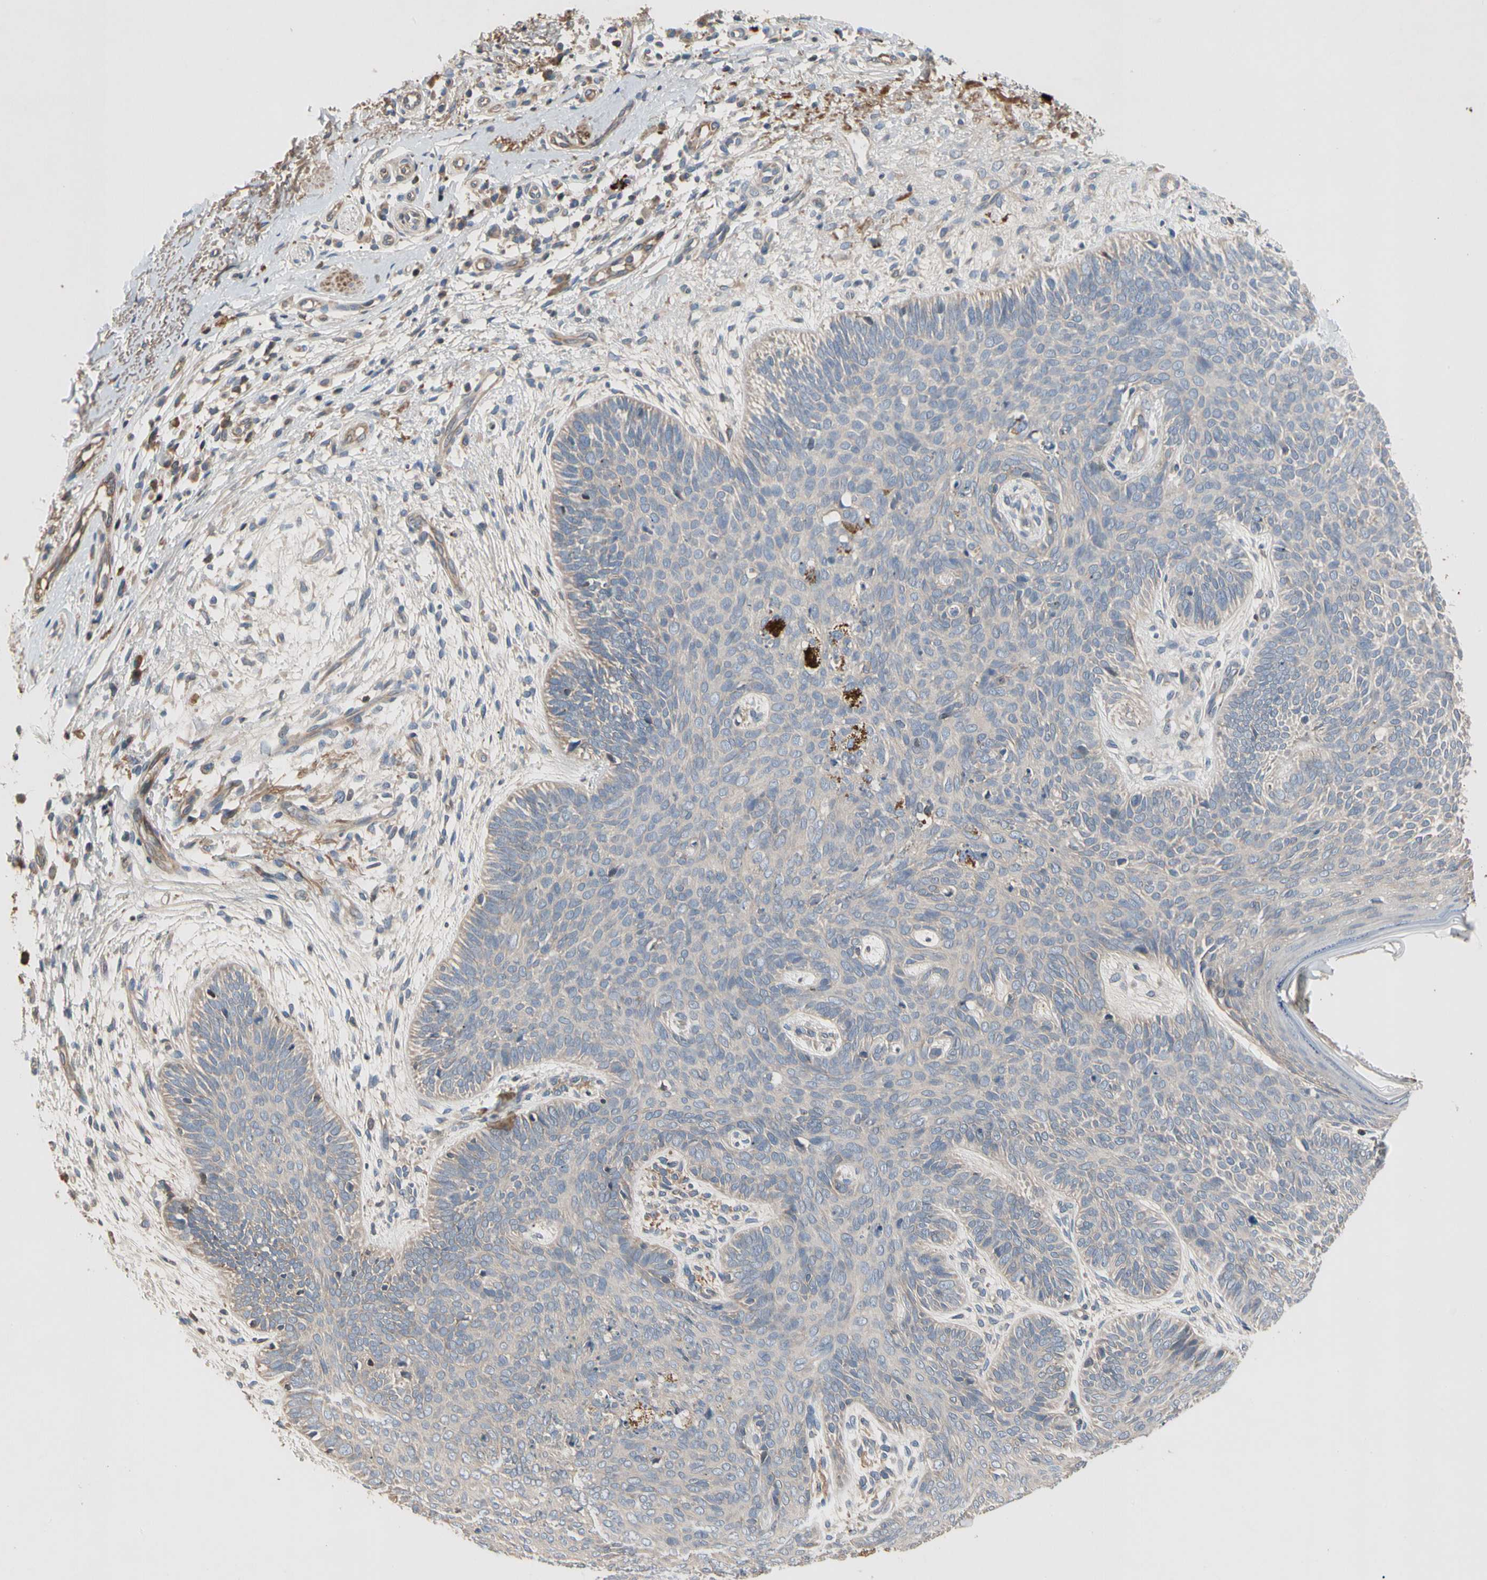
{"staining": {"intensity": "negative", "quantity": "none", "location": "none"}, "tissue": "skin cancer", "cell_type": "Tumor cells", "image_type": "cancer", "snomed": [{"axis": "morphology", "description": "Normal tissue, NOS"}, {"axis": "morphology", "description": "Basal cell carcinoma"}, {"axis": "topography", "description": "Skin"}], "caption": "Skin cancer (basal cell carcinoma) stained for a protein using IHC displays no expression tumor cells.", "gene": "CRTAC1", "patient": {"sex": "male", "age": 52}}